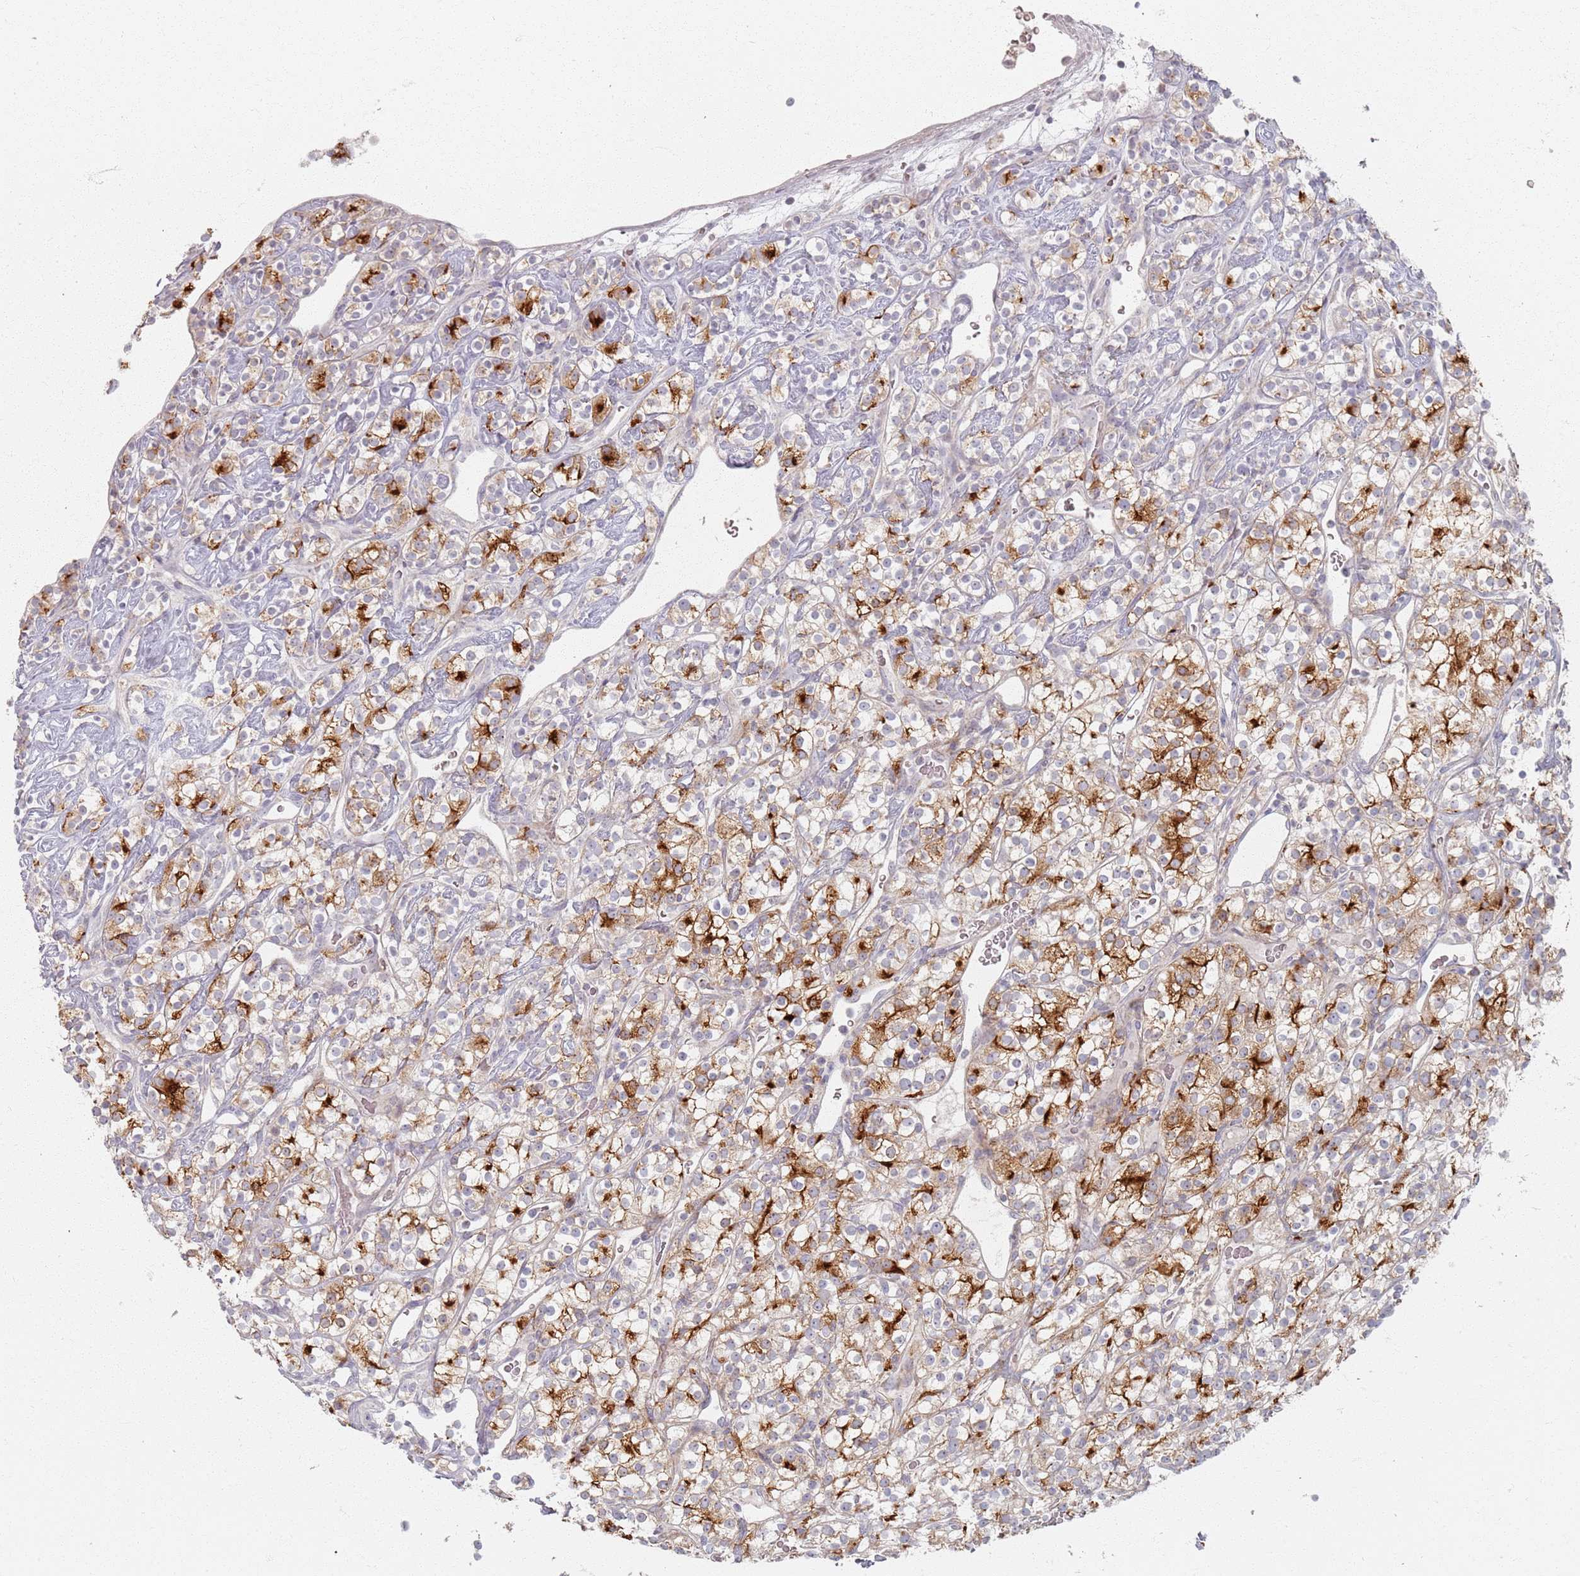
{"staining": {"intensity": "strong", "quantity": "25%-75%", "location": "cytoplasmic/membranous"}, "tissue": "renal cancer", "cell_type": "Tumor cells", "image_type": "cancer", "snomed": [{"axis": "morphology", "description": "Adenocarcinoma, NOS"}, {"axis": "topography", "description": "Kidney"}], "caption": "Protein staining of renal adenocarcinoma tissue demonstrates strong cytoplasmic/membranous expression in approximately 25%-75% of tumor cells.", "gene": "PKD2L2", "patient": {"sex": "male", "age": 77}}